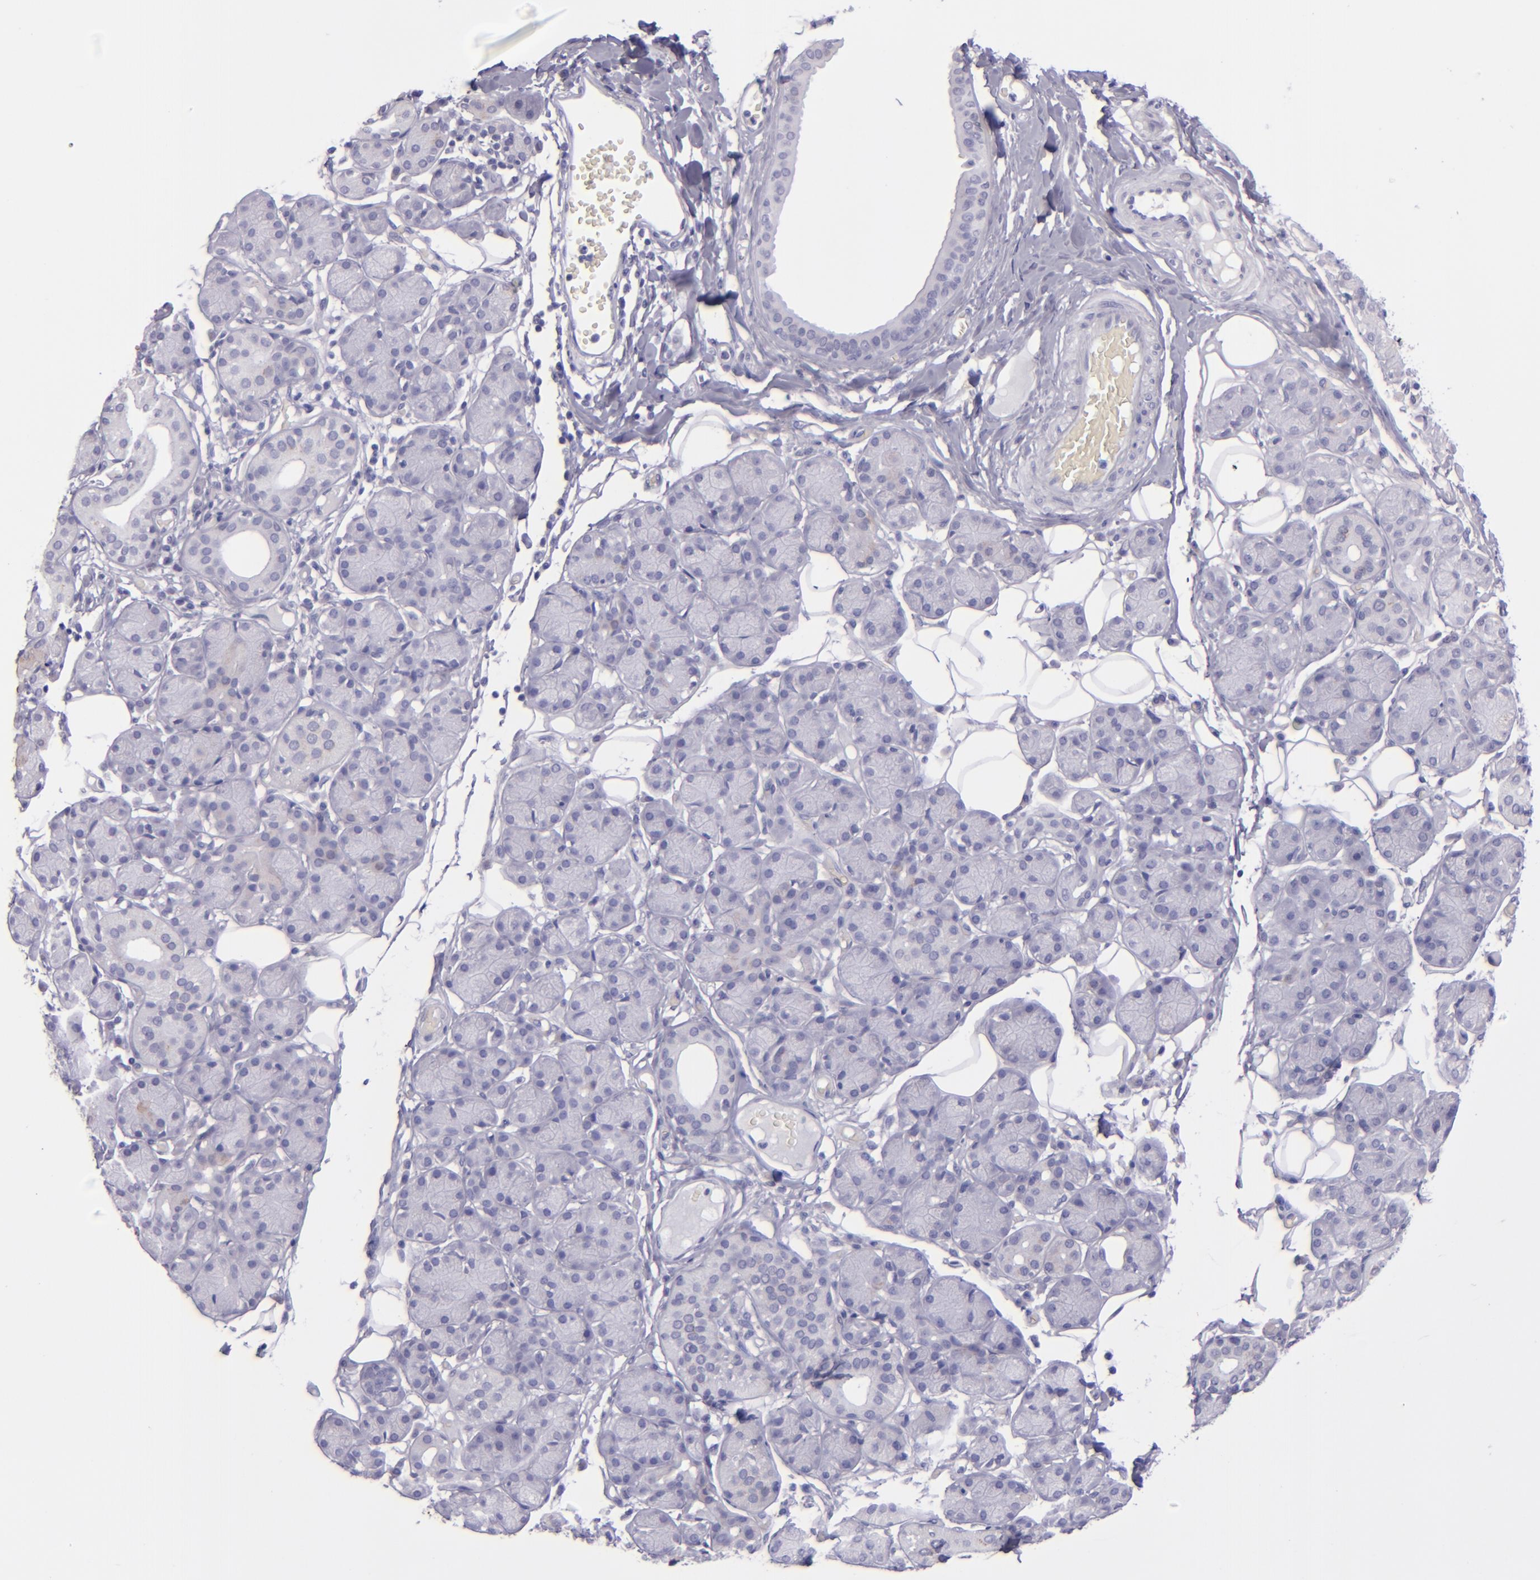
{"staining": {"intensity": "negative", "quantity": "none", "location": "none"}, "tissue": "salivary gland", "cell_type": "Glandular cells", "image_type": "normal", "snomed": [{"axis": "morphology", "description": "Normal tissue, NOS"}, {"axis": "topography", "description": "Salivary gland"}], "caption": "Unremarkable salivary gland was stained to show a protein in brown. There is no significant staining in glandular cells. Brightfield microscopy of immunohistochemistry stained with DAB (brown) and hematoxylin (blue), captured at high magnification.", "gene": "MUC5AC", "patient": {"sex": "male", "age": 54}}